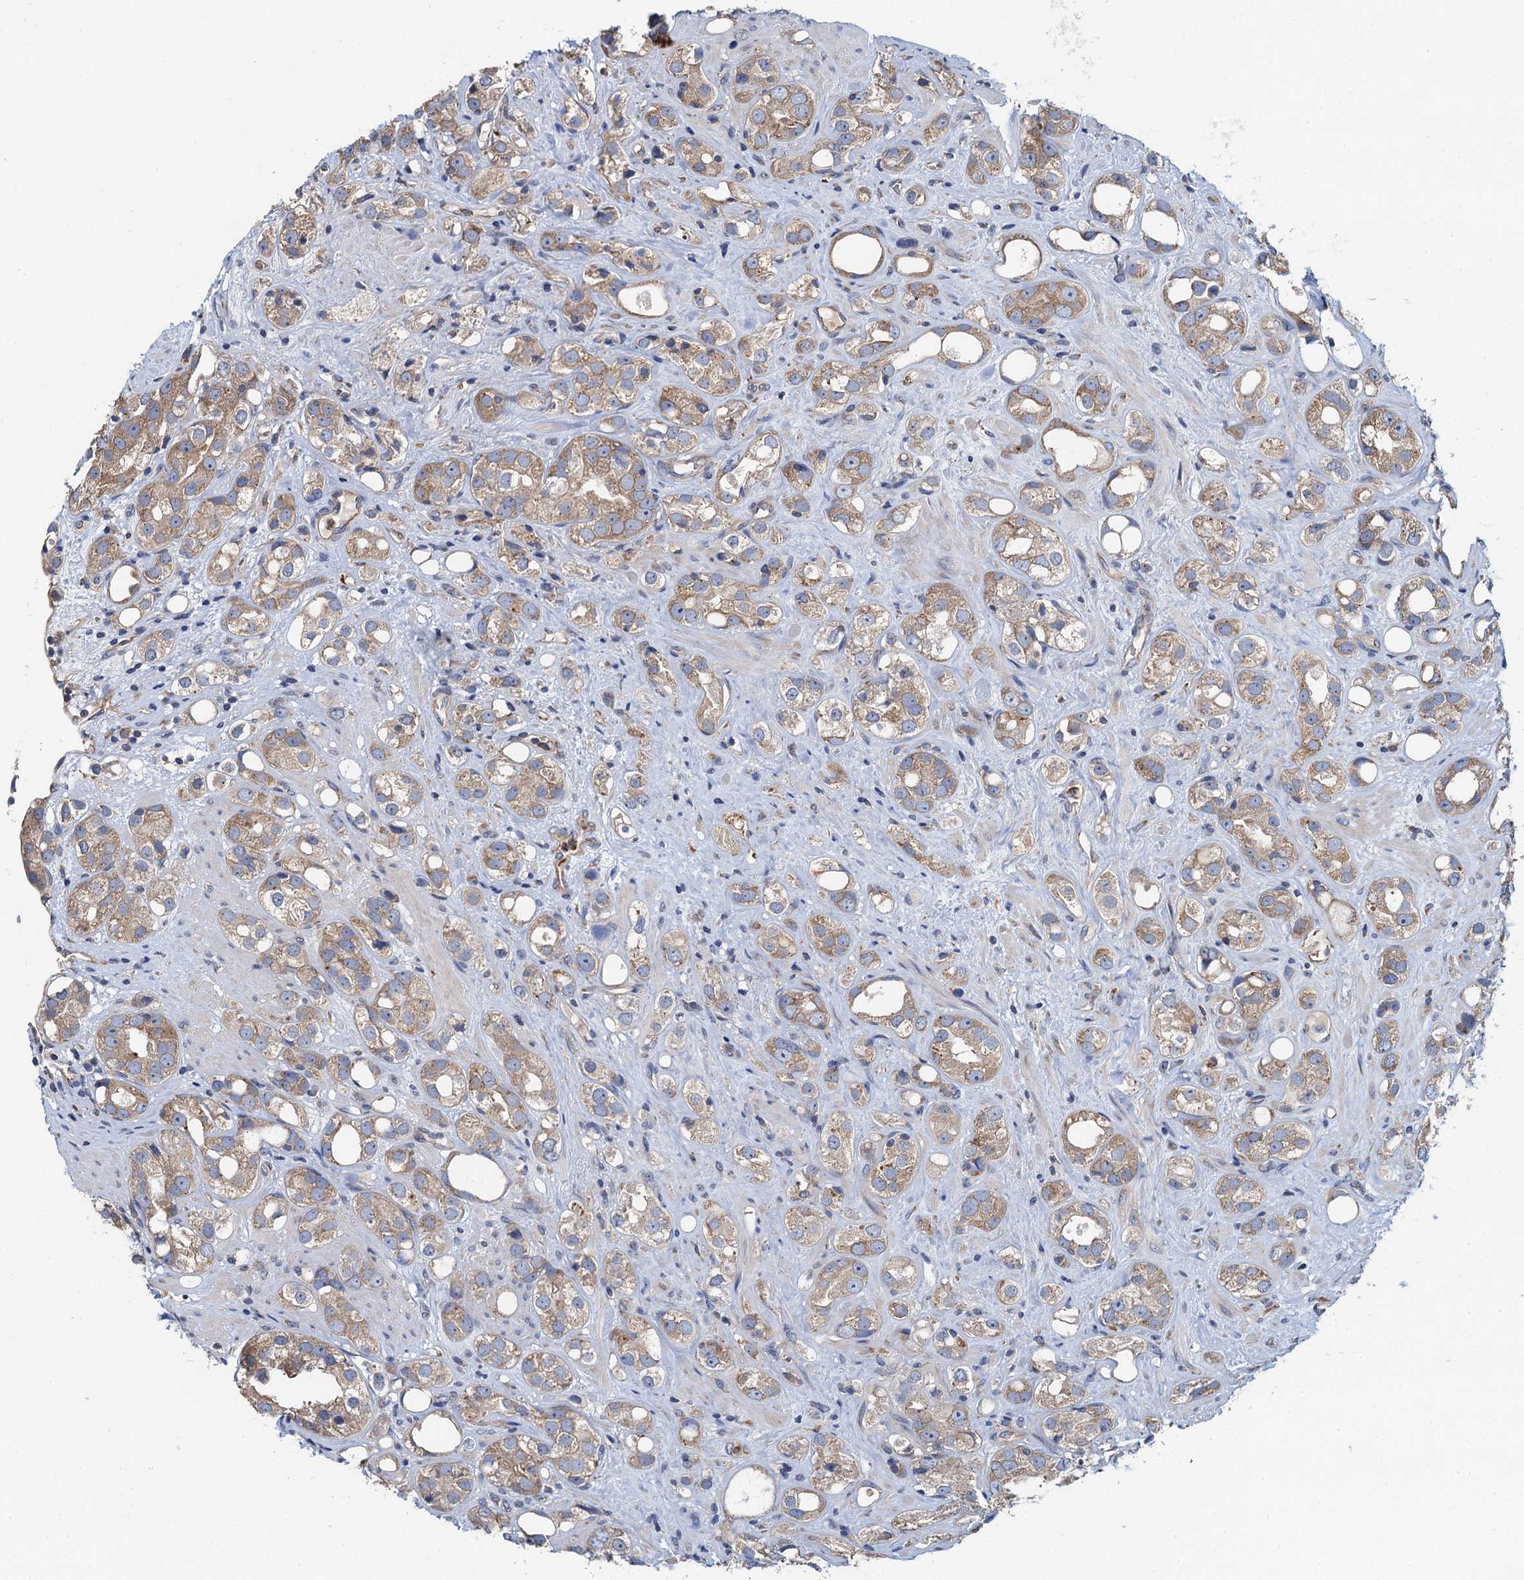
{"staining": {"intensity": "weak", "quantity": "25%-75%", "location": "cytoplasmic/membranous"}, "tissue": "prostate cancer", "cell_type": "Tumor cells", "image_type": "cancer", "snomed": [{"axis": "morphology", "description": "Adenocarcinoma, NOS"}, {"axis": "topography", "description": "Prostate"}], "caption": "Protein expression analysis of adenocarcinoma (prostate) displays weak cytoplasmic/membranous staining in approximately 25%-75% of tumor cells.", "gene": "ADCY9", "patient": {"sex": "male", "age": 79}}